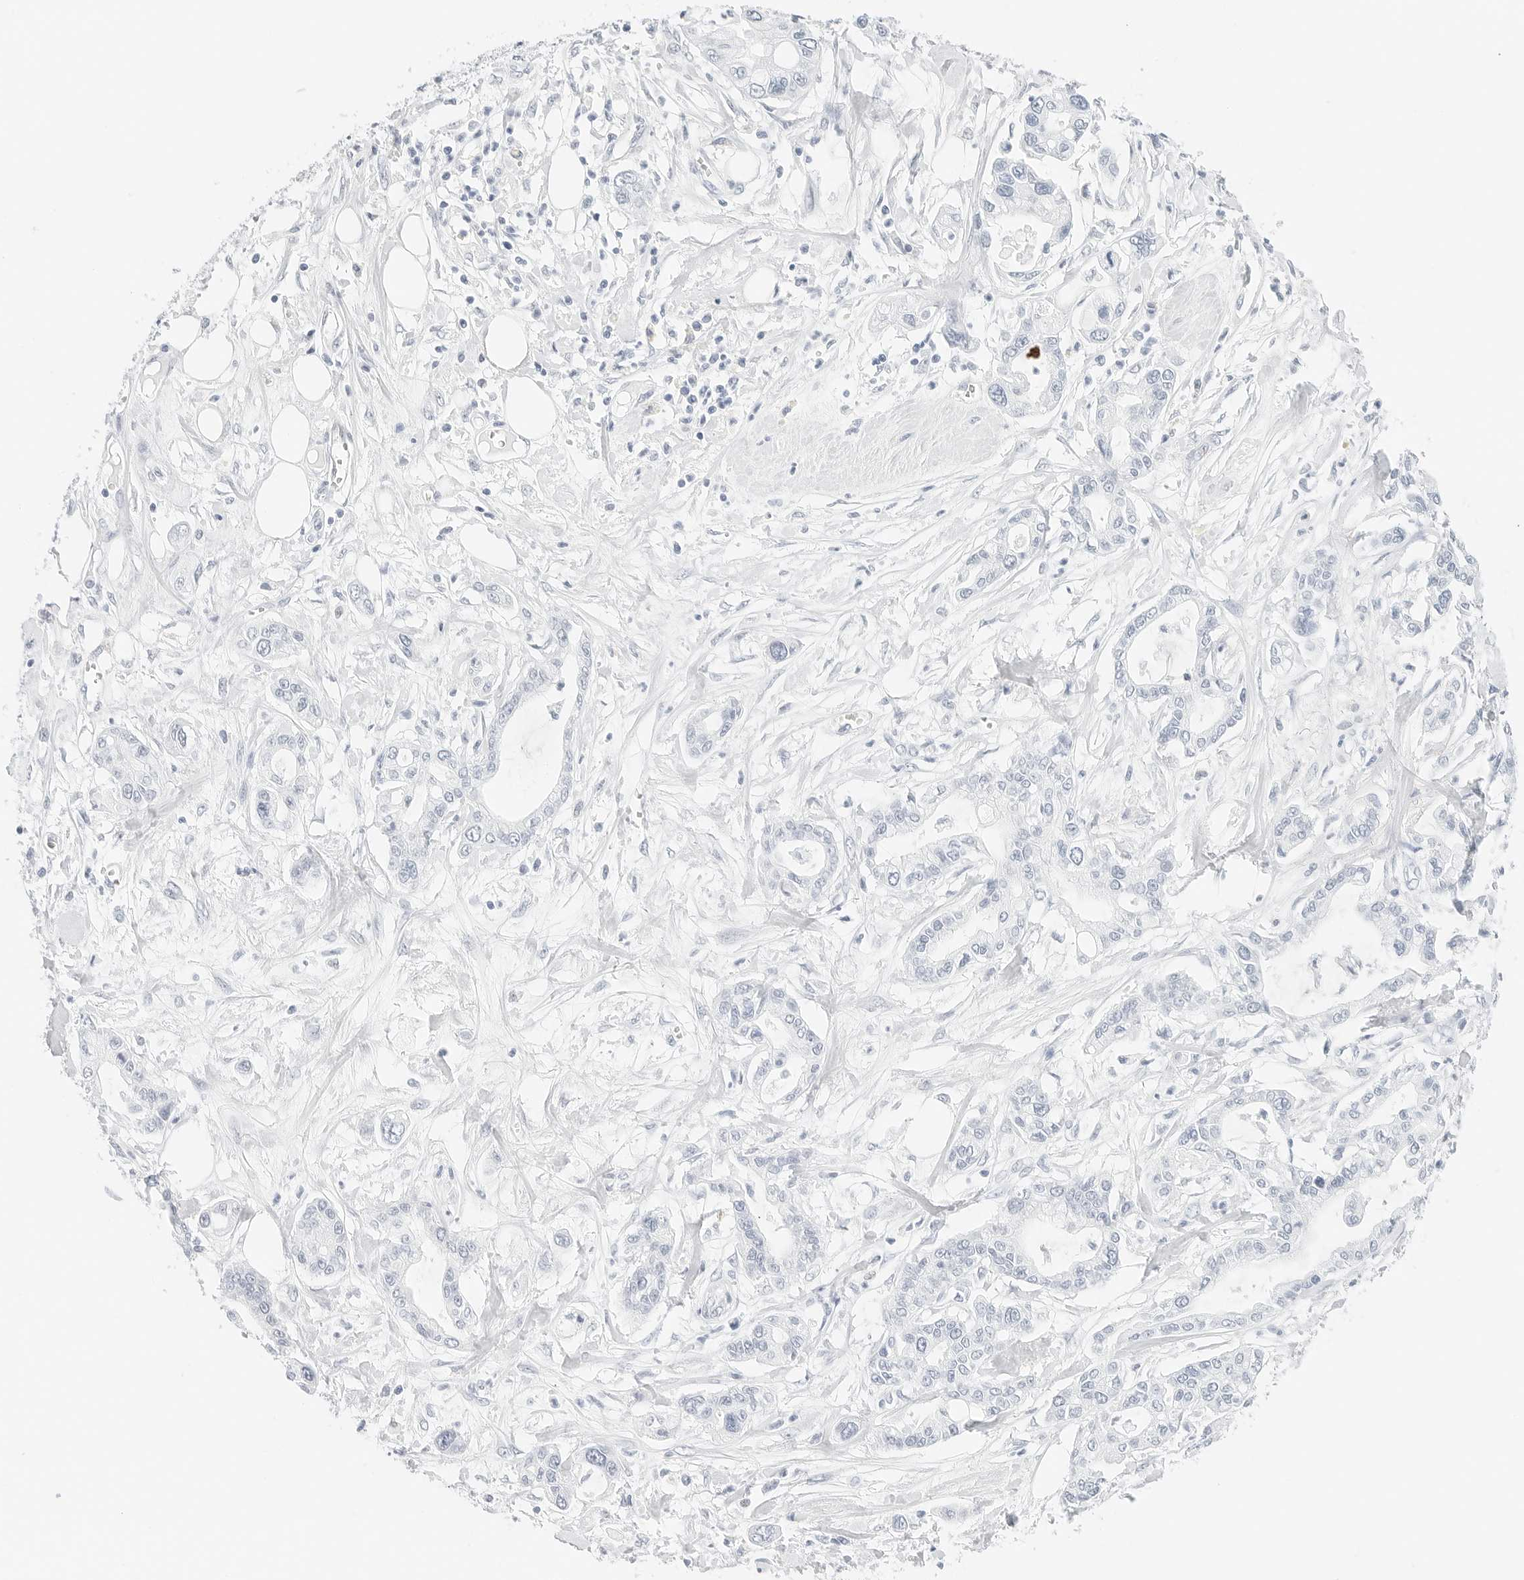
{"staining": {"intensity": "negative", "quantity": "none", "location": "none"}, "tissue": "pancreatic cancer", "cell_type": "Tumor cells", "image_type": "cancer", "snomed": [{"axis": "morphology", "description": "Adenocarcinoma, NOS"}, {"axis": "topography", "description": "Pancreas"}], "caption": "Micrograph shows no protein positivity in tumor cells of adenocarcinoma (pancreatic) tissue. (IHC, brightfield microscopy, high magnification).", "gene": "CD22", "patient": {"sex": "male", "age": 68}}